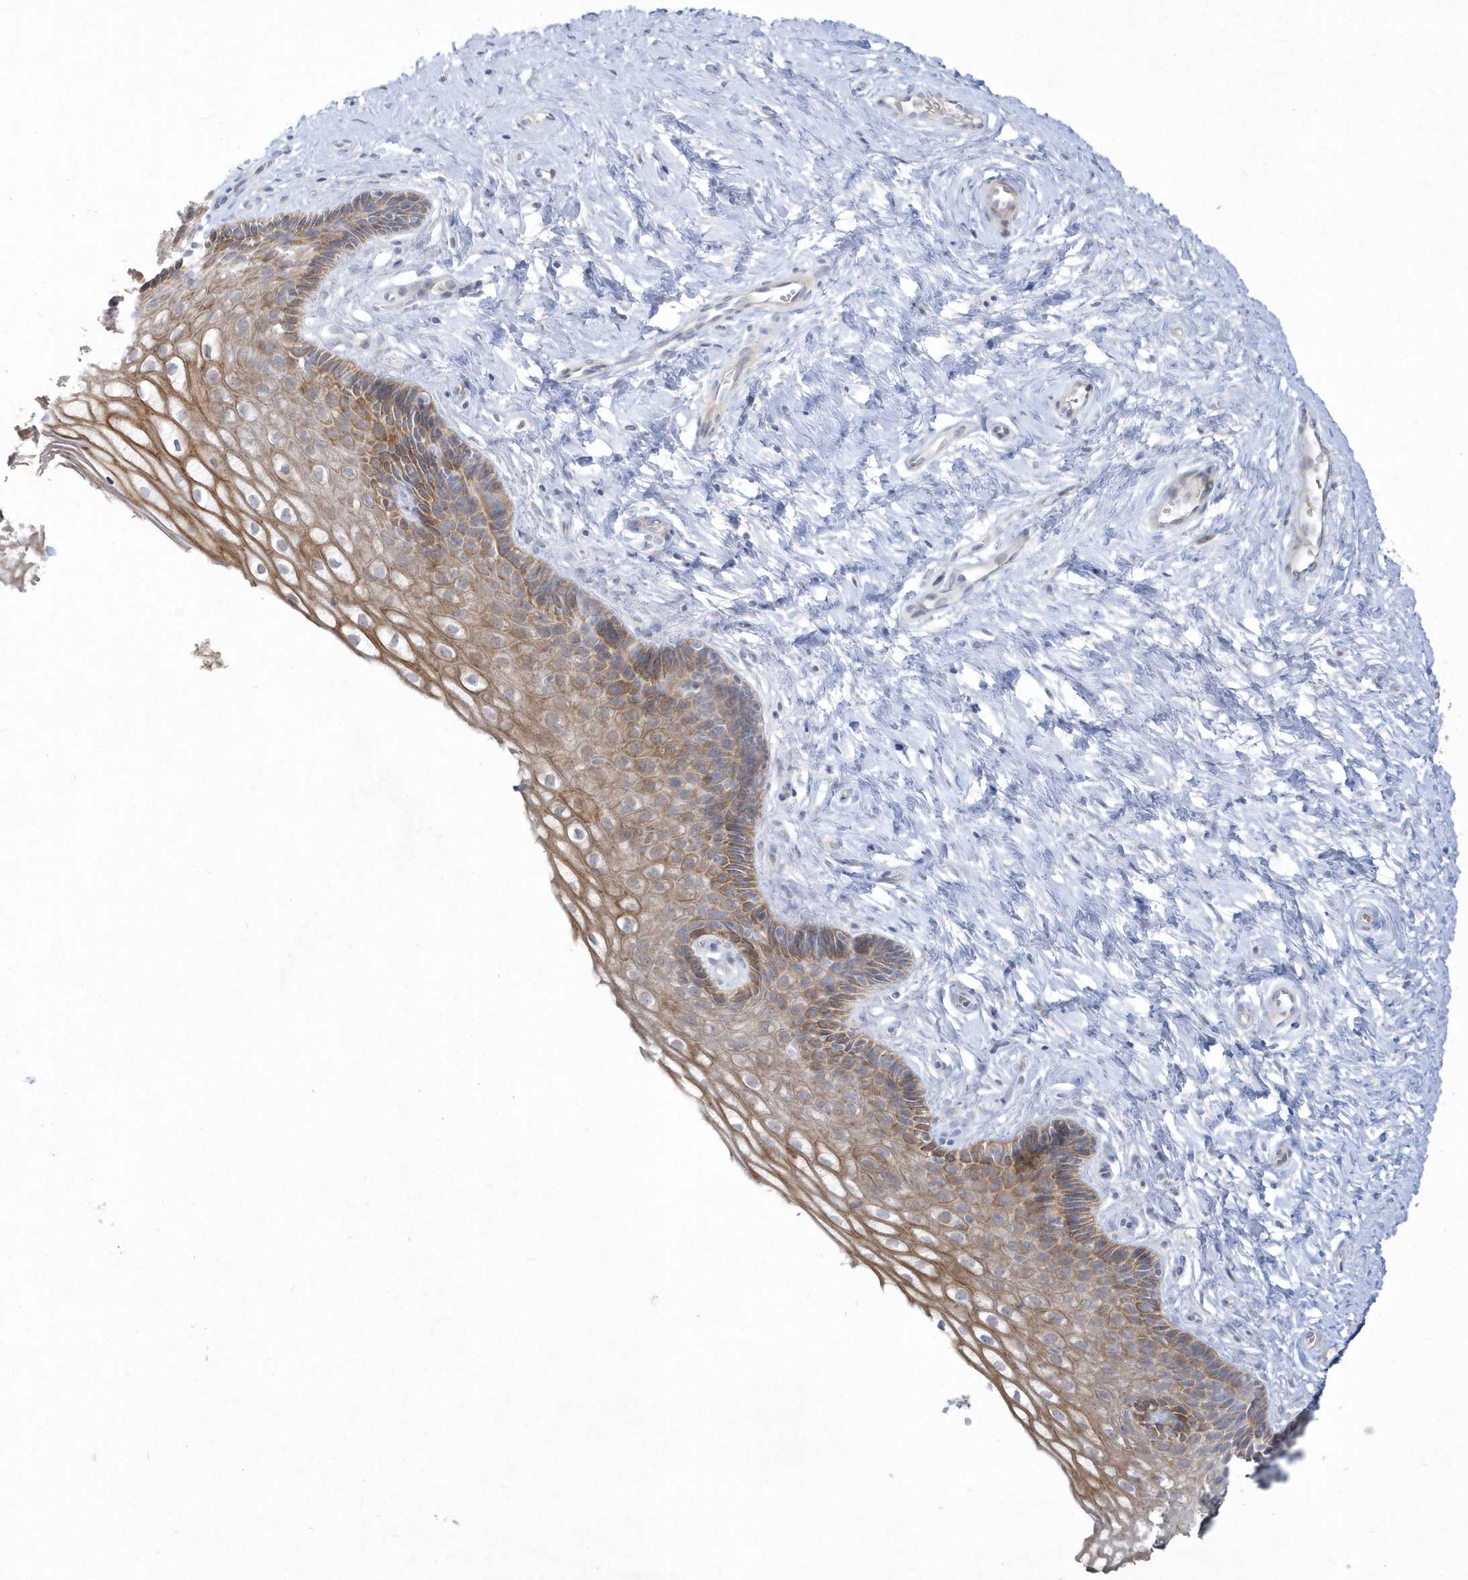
{"staining": {"intensity": "moderate", "quantity": ">75%", "location": "cytoplasmic/membranous"}, "tissue": "cervix", "cell_type": "Glandular cells", "image_type": "normal", "snomed": [{"axis": "morphology", "description": "Normal tissue, NOS"}, {"axis": "topography", "description": "Cervix"}], "caption": "A photomicrograph of cervix stained for a protein shows moderate cytoplasmic/membranous brown staining in glandular cells. Using DAB (brown) and hematoxylin (blue) stains, captured at high magnification using brightfield microscopy.", "gene": "LARS1", "patient": {"sex": "female", "age": 33}}